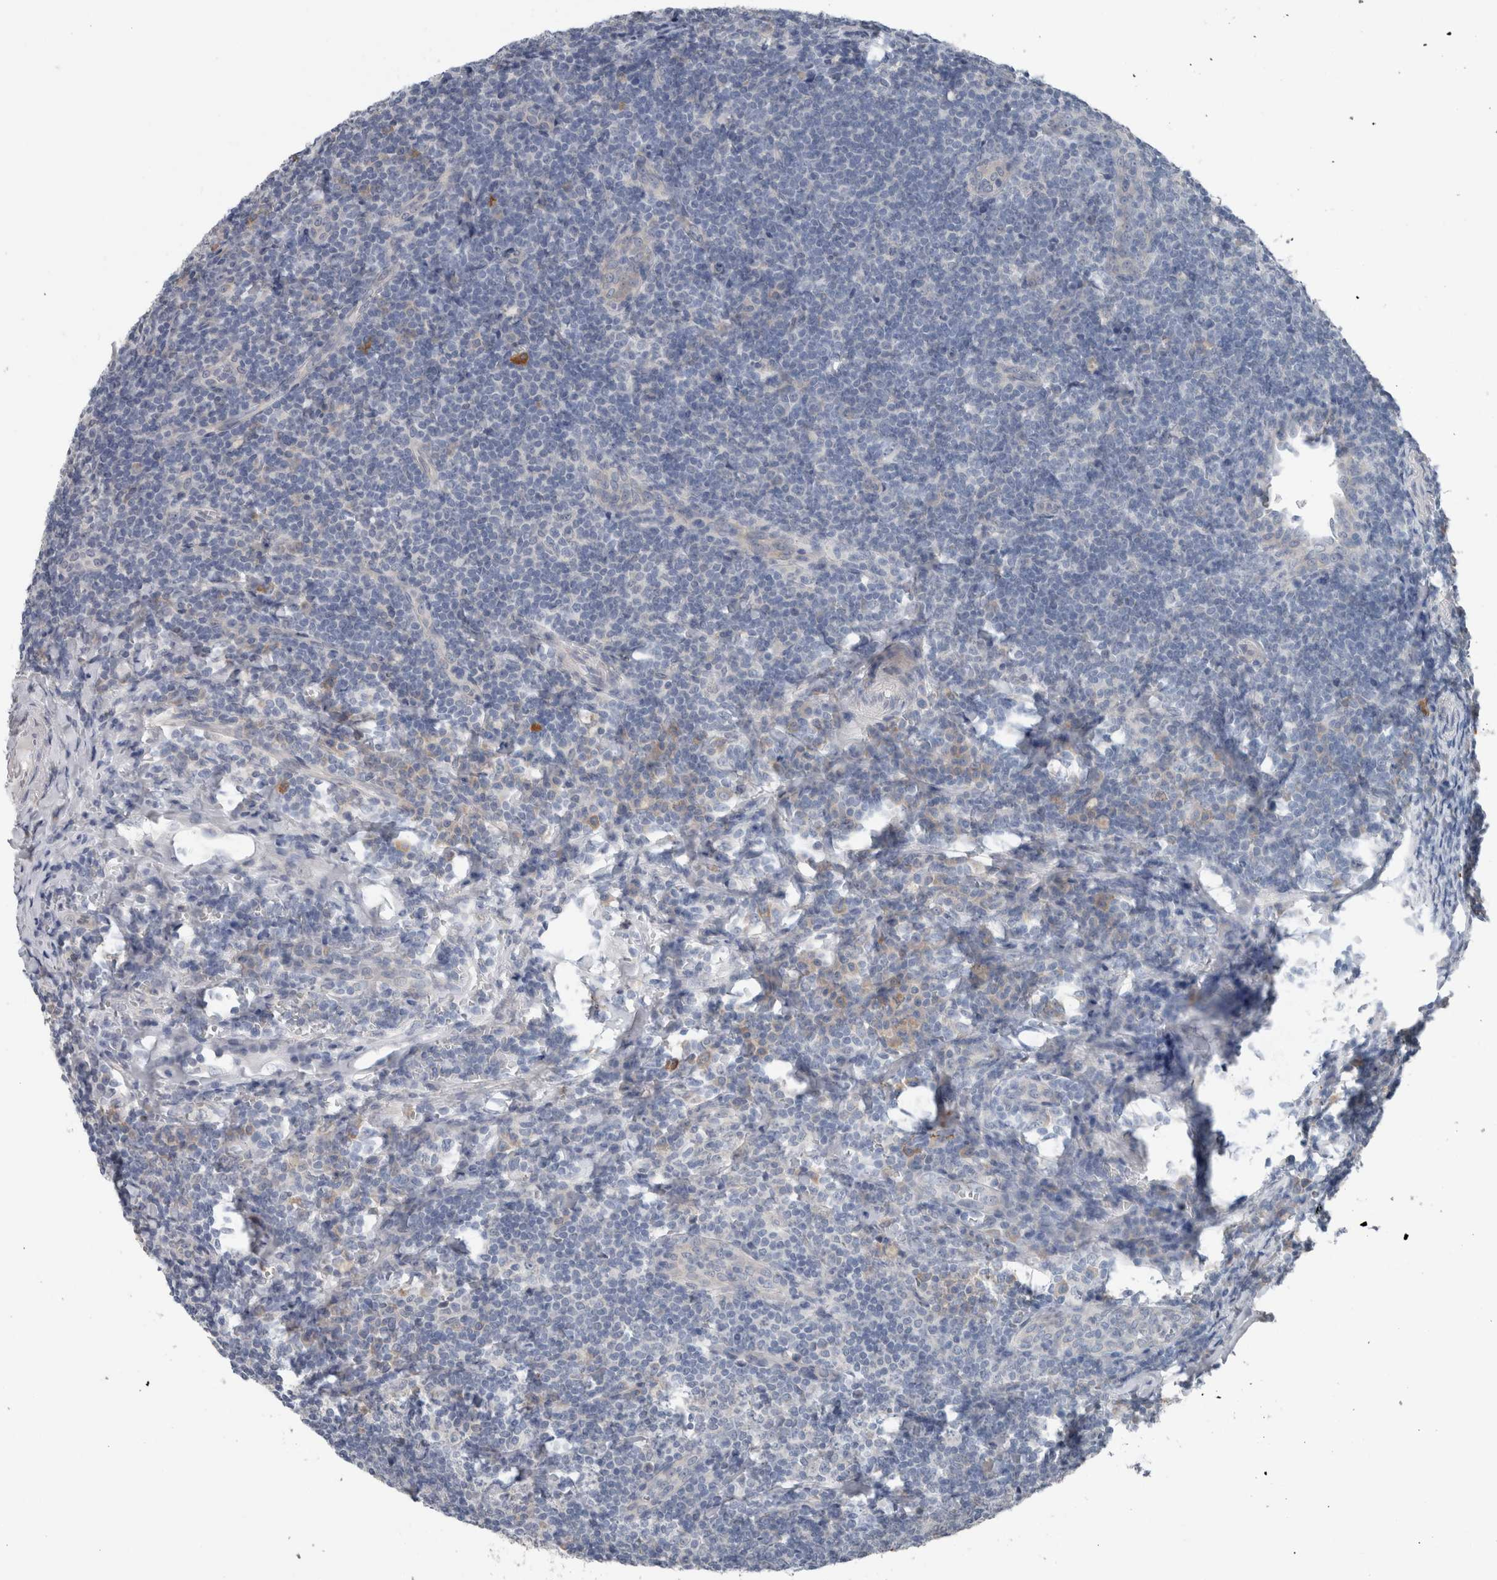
{"staining": {"intensity": "negative", "quantity": "none", "location": "none"}, "tissue": "tonsil", "cell_type": "Germinal center cells", "image_type": "normal", "snomed": [{"axis": "morphology", "description": "Normal tissue, NOS"}, {"axis": "topography", "description": "Tonsil"}], "caption": "Immunohistochemistry (IHC) of normal human tonsil demonstrates no expression in germinal center cells.", "gene": "CRNN", "patient": {"sex": "male", "age": 37}}